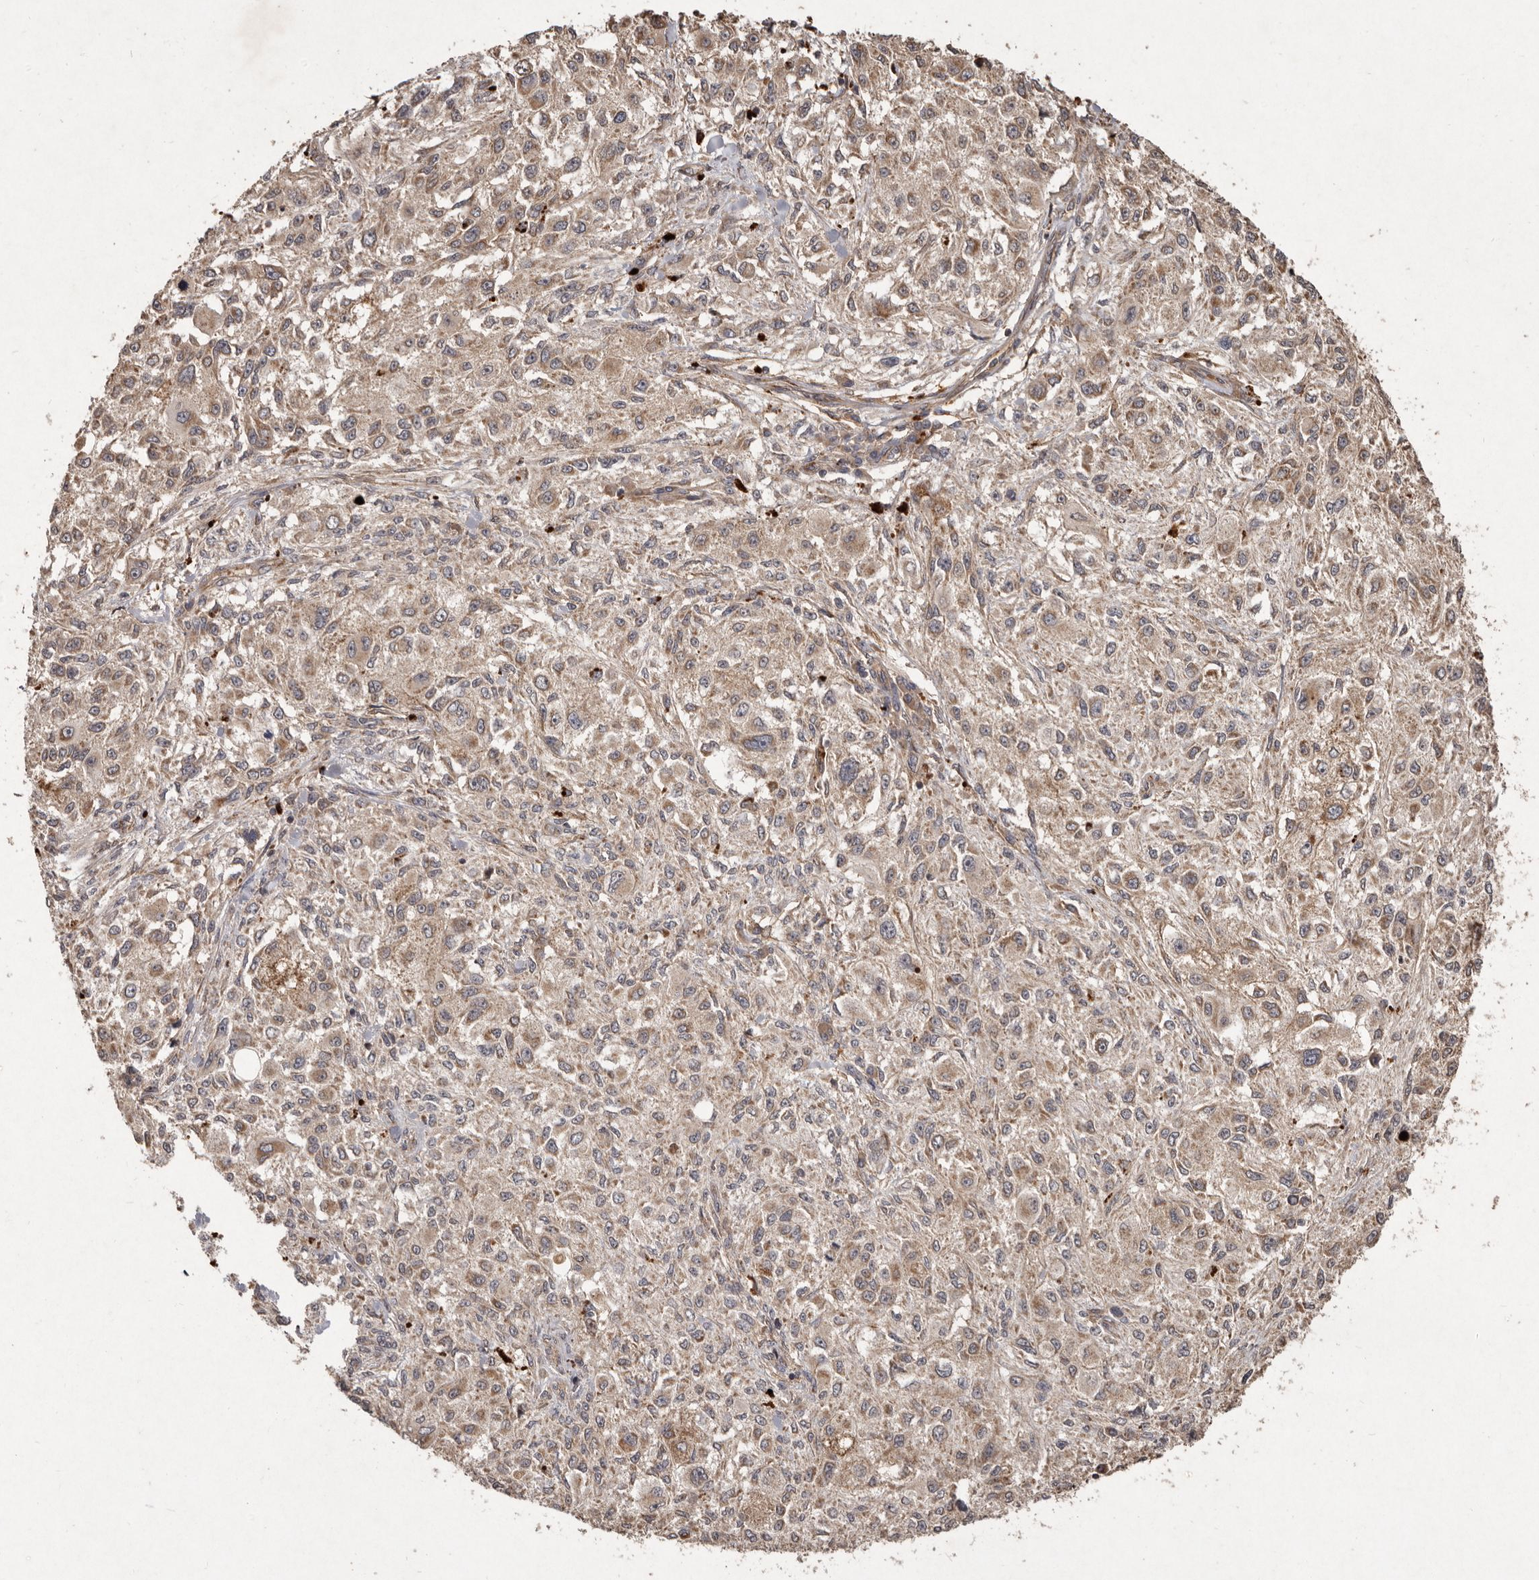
{"staining": {"intensity": "weak", "quantity": ">75%", "location": "cytoplasmic/membranous"}, "tissue": "melanoma", "cell_type": "Tumor cells", "image_type": "cancer", "snomed": [{"axis": "morphology", "description": "Necrosis, NOS"}, {"axis": "morphology", "description": "Malignant melanoma, NOS"}, {"axis": "topography", "description": "Skin"}], "caption": "Immunohistochemical staining of human malignant melanoma exhibits weak cytoplasmic/membranous protein positivity in about >75% of tumor cells.", "gene": "SEMA3A", "patient": {"sex": "female", "age": 87}}